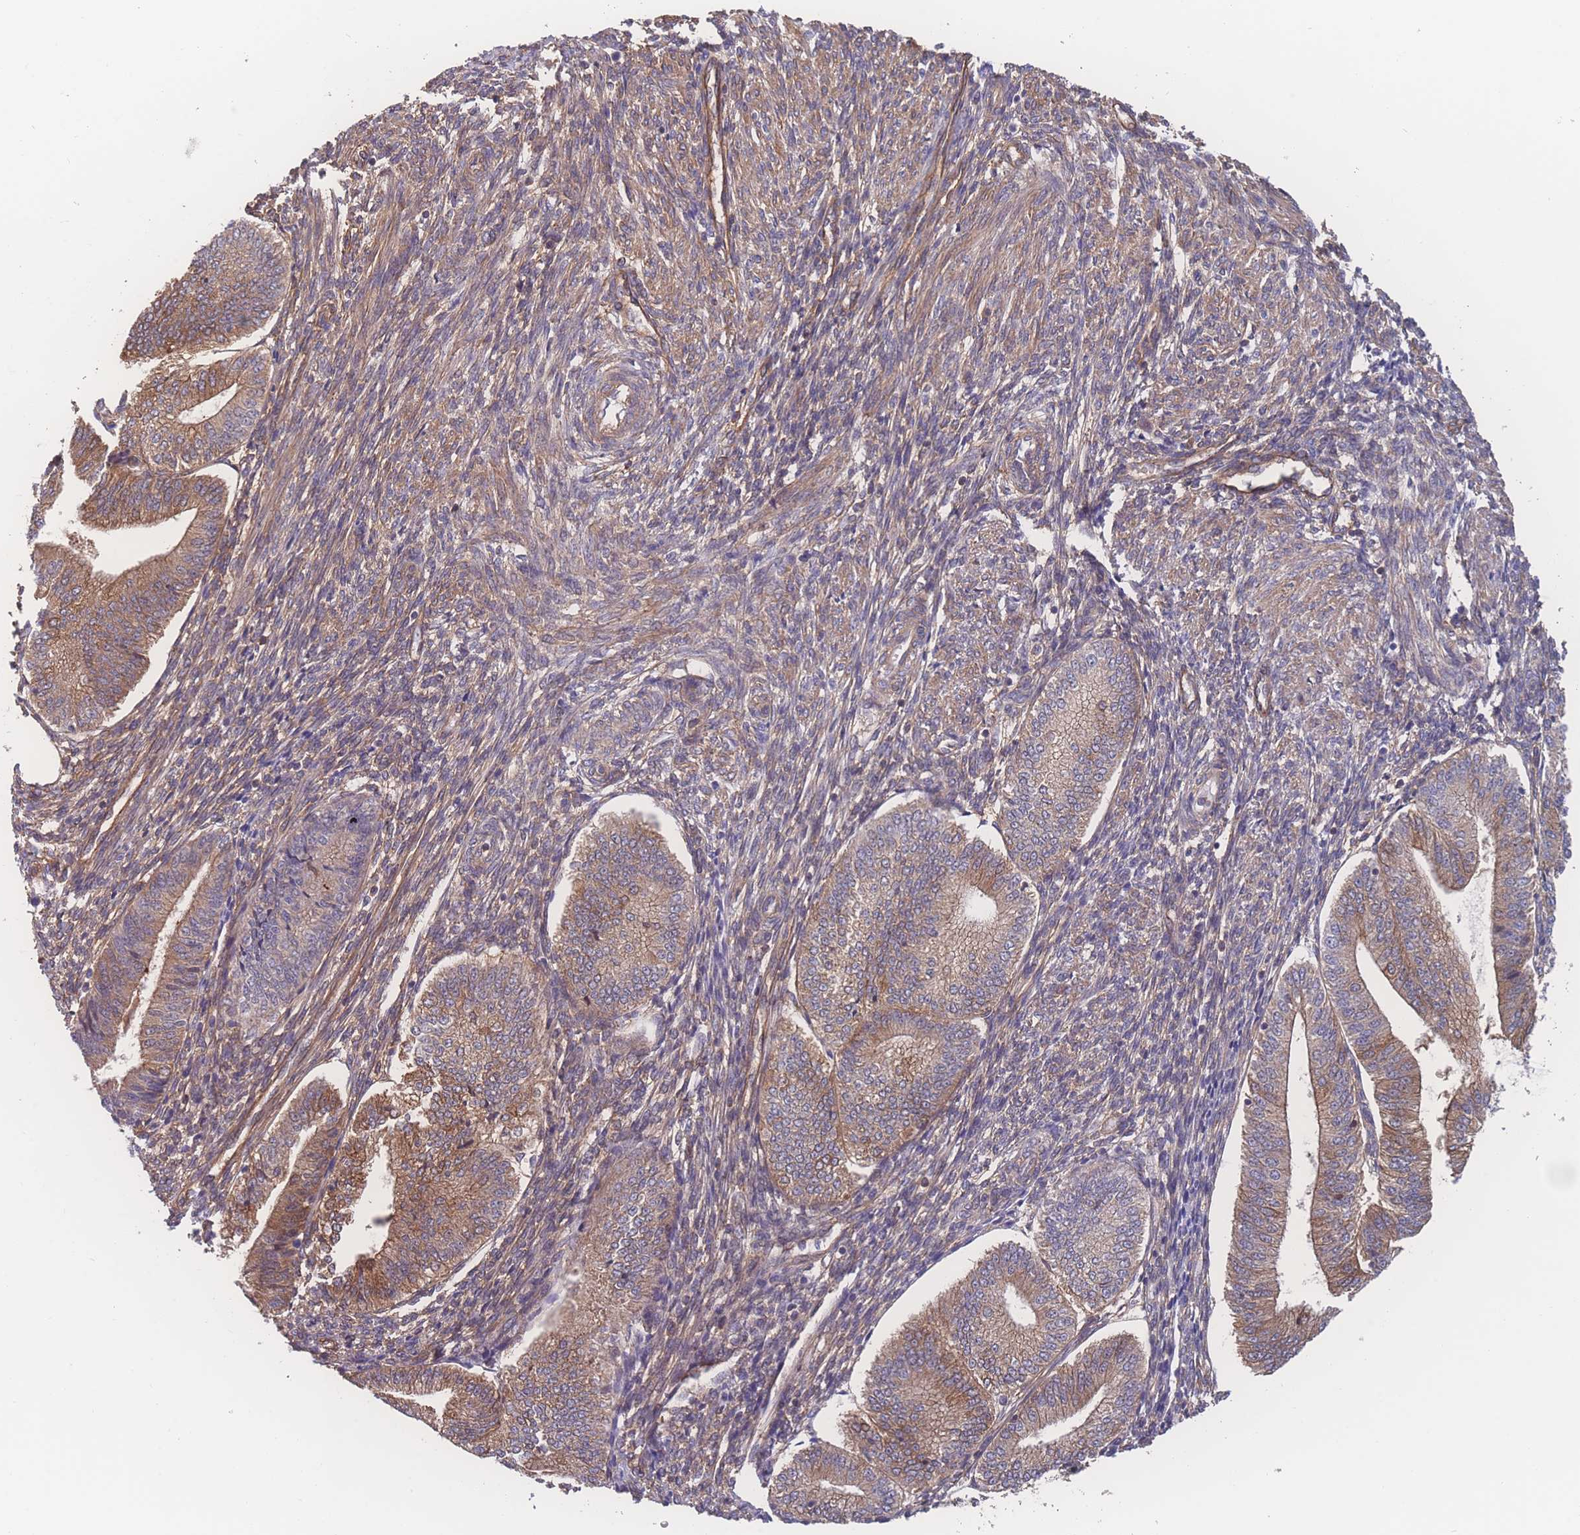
{"staining": {"intensity": "weak", "quantity": ">75%", "location": "cytoplasmic/membranous"}, "tissue": "endometrium", "cell_type": "Cells in endometrial stroma", "image_type": "normal", "snomed": [{"axis": "morphology", "description": "Normal tissue, NOS"}, {"axis": "topography", "description": "Endometrium"}], "caption": "Protein expression analysis of unremarkable human endometrium reveals weak cytoplasmic/membranous positivity in approximately >75% of cells in endometrial stroma.", "gene": "CFAP97", "patient": {"sex": "female", "age": 34}}